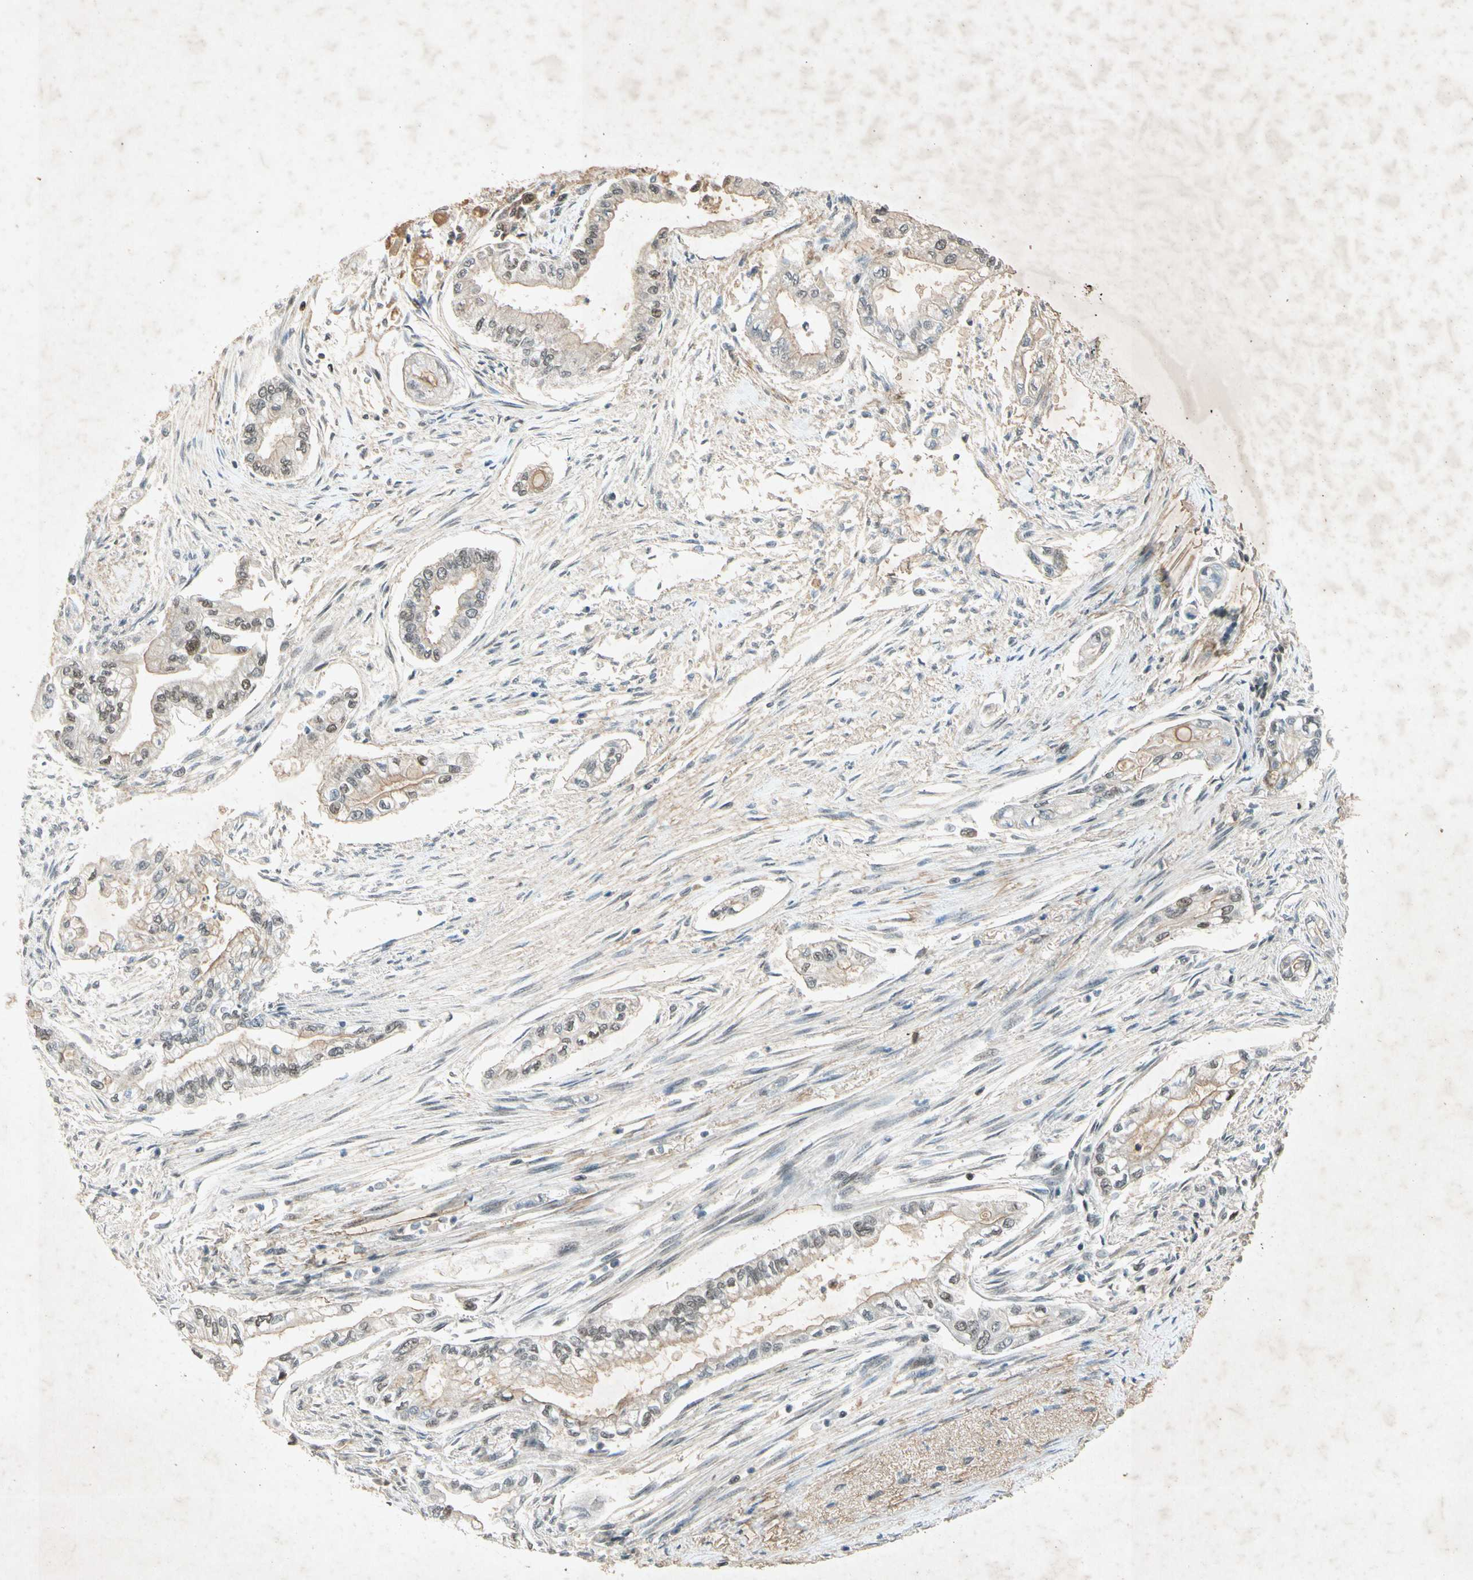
{"staining": {"intensity": "weak", "quantity": "<25%", "location": "cytoplasmic/membranous"}, "tissue": "pancreatic cancer", "cell_type": "Tumor cells", "image_type": "cancer", "snomed": [{"axis": "morphology", "description": "Normal tissue, NOS"}, {"axis": "topography", "description": "Pancreas"}], "caption": "The IHC micrograph has no significant staining in tumor cells of pancreatic cancer tissue.", "gene": "RNF43", "patient": {"sex": "male", "age": 42}}